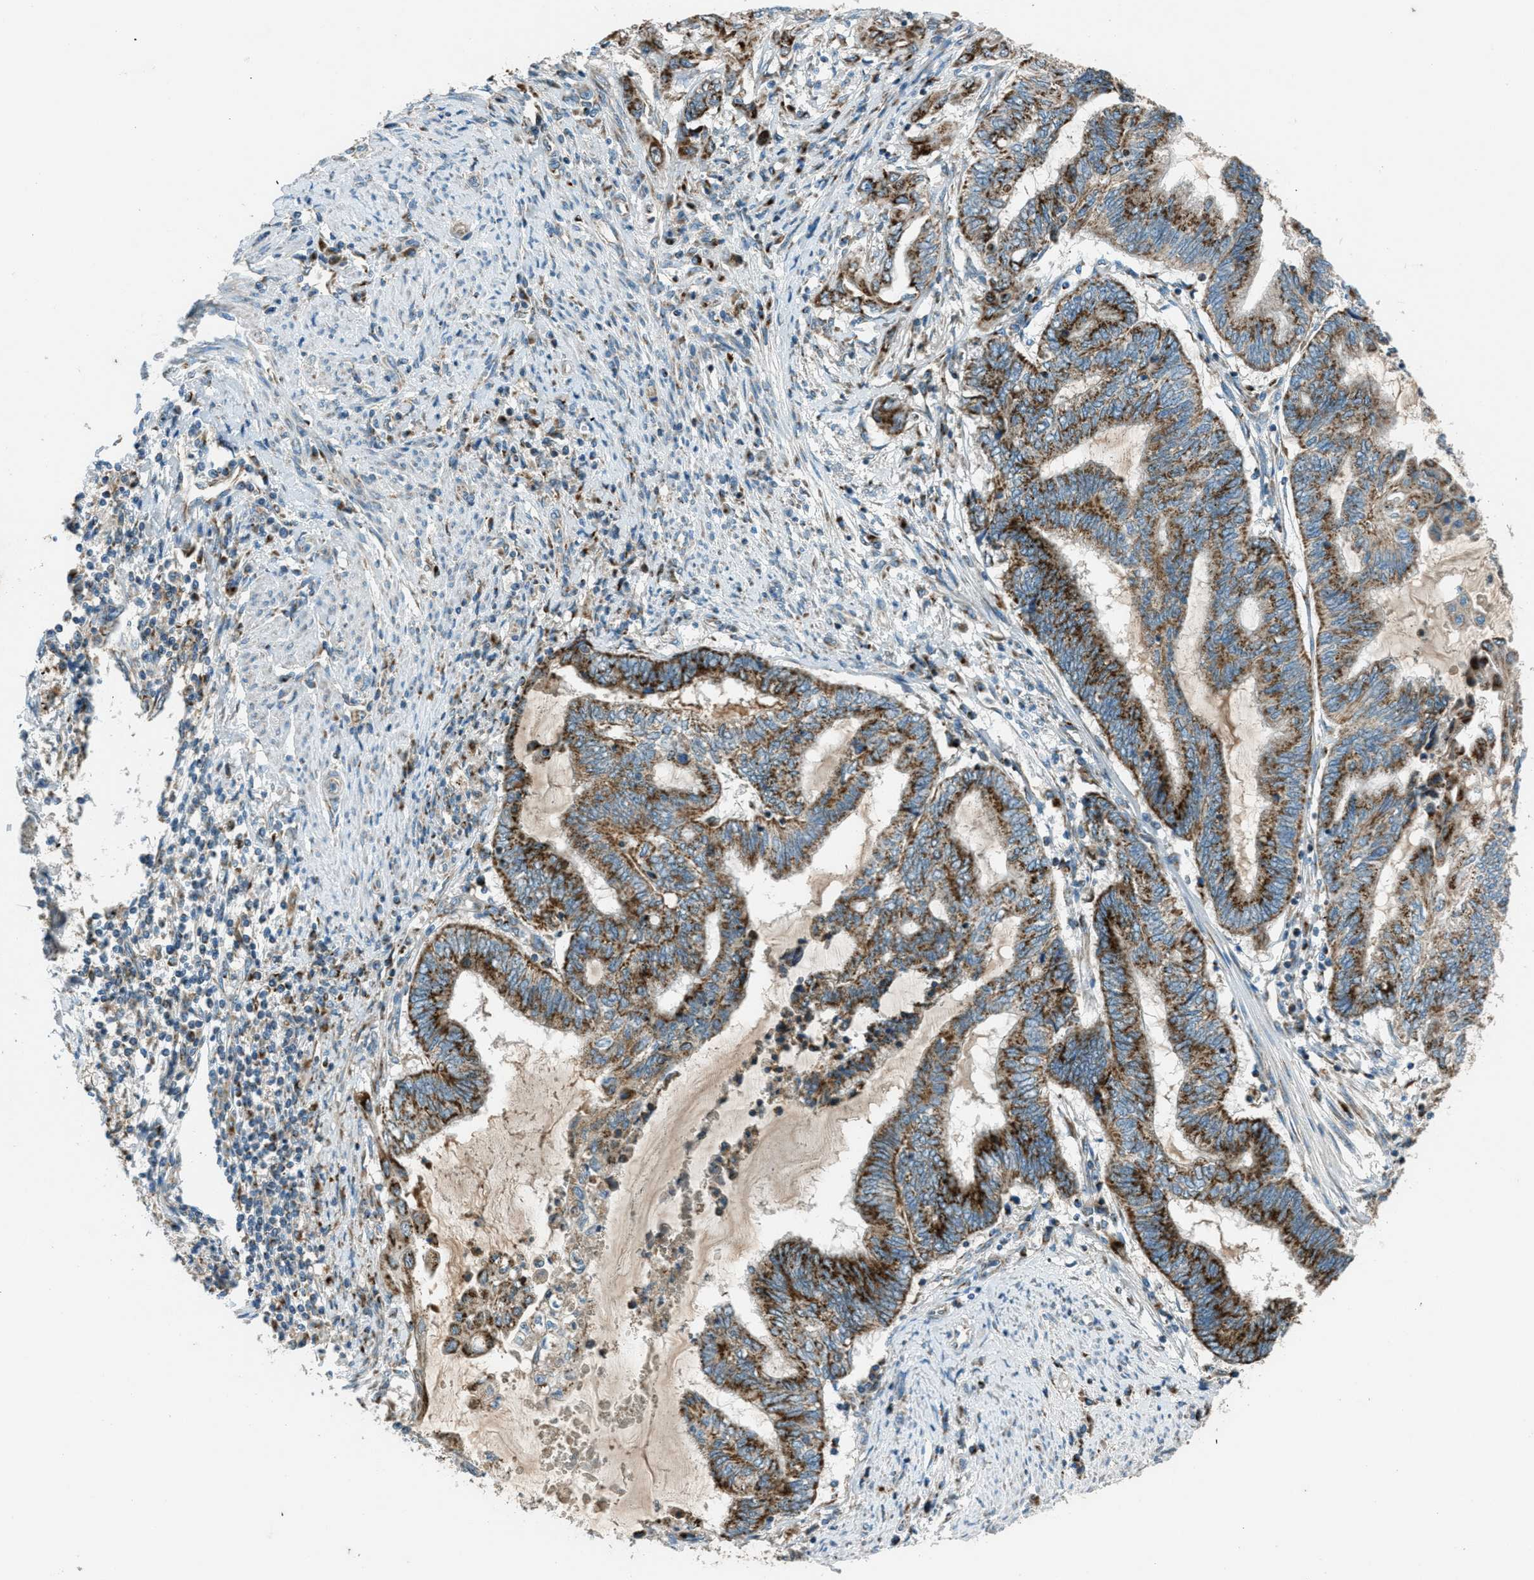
{"staining": {"intensity": "strong", "quantity": ">75%", "location": "cytoplasmic/membranous"}, "tissue": "endometrial cancer", "cell_type": "Tumor cells", "image_type": "cancer", "snomed": [{"axis": "morphology", "description": "Adenocarcinoma, NOS"}, {"axis": "topography", "description": "Uterus"}, {"axis": "topography", "description": "Endometrium"}], "caption": "An image showing strong cytoplasmic/membranous staining in approximately >75% of tumor cells in endometrial cancer, as visualized by brown immunohistochemical staining.", "gene": "BCKDK", "patient": {"sex": "female", "age": 70}}